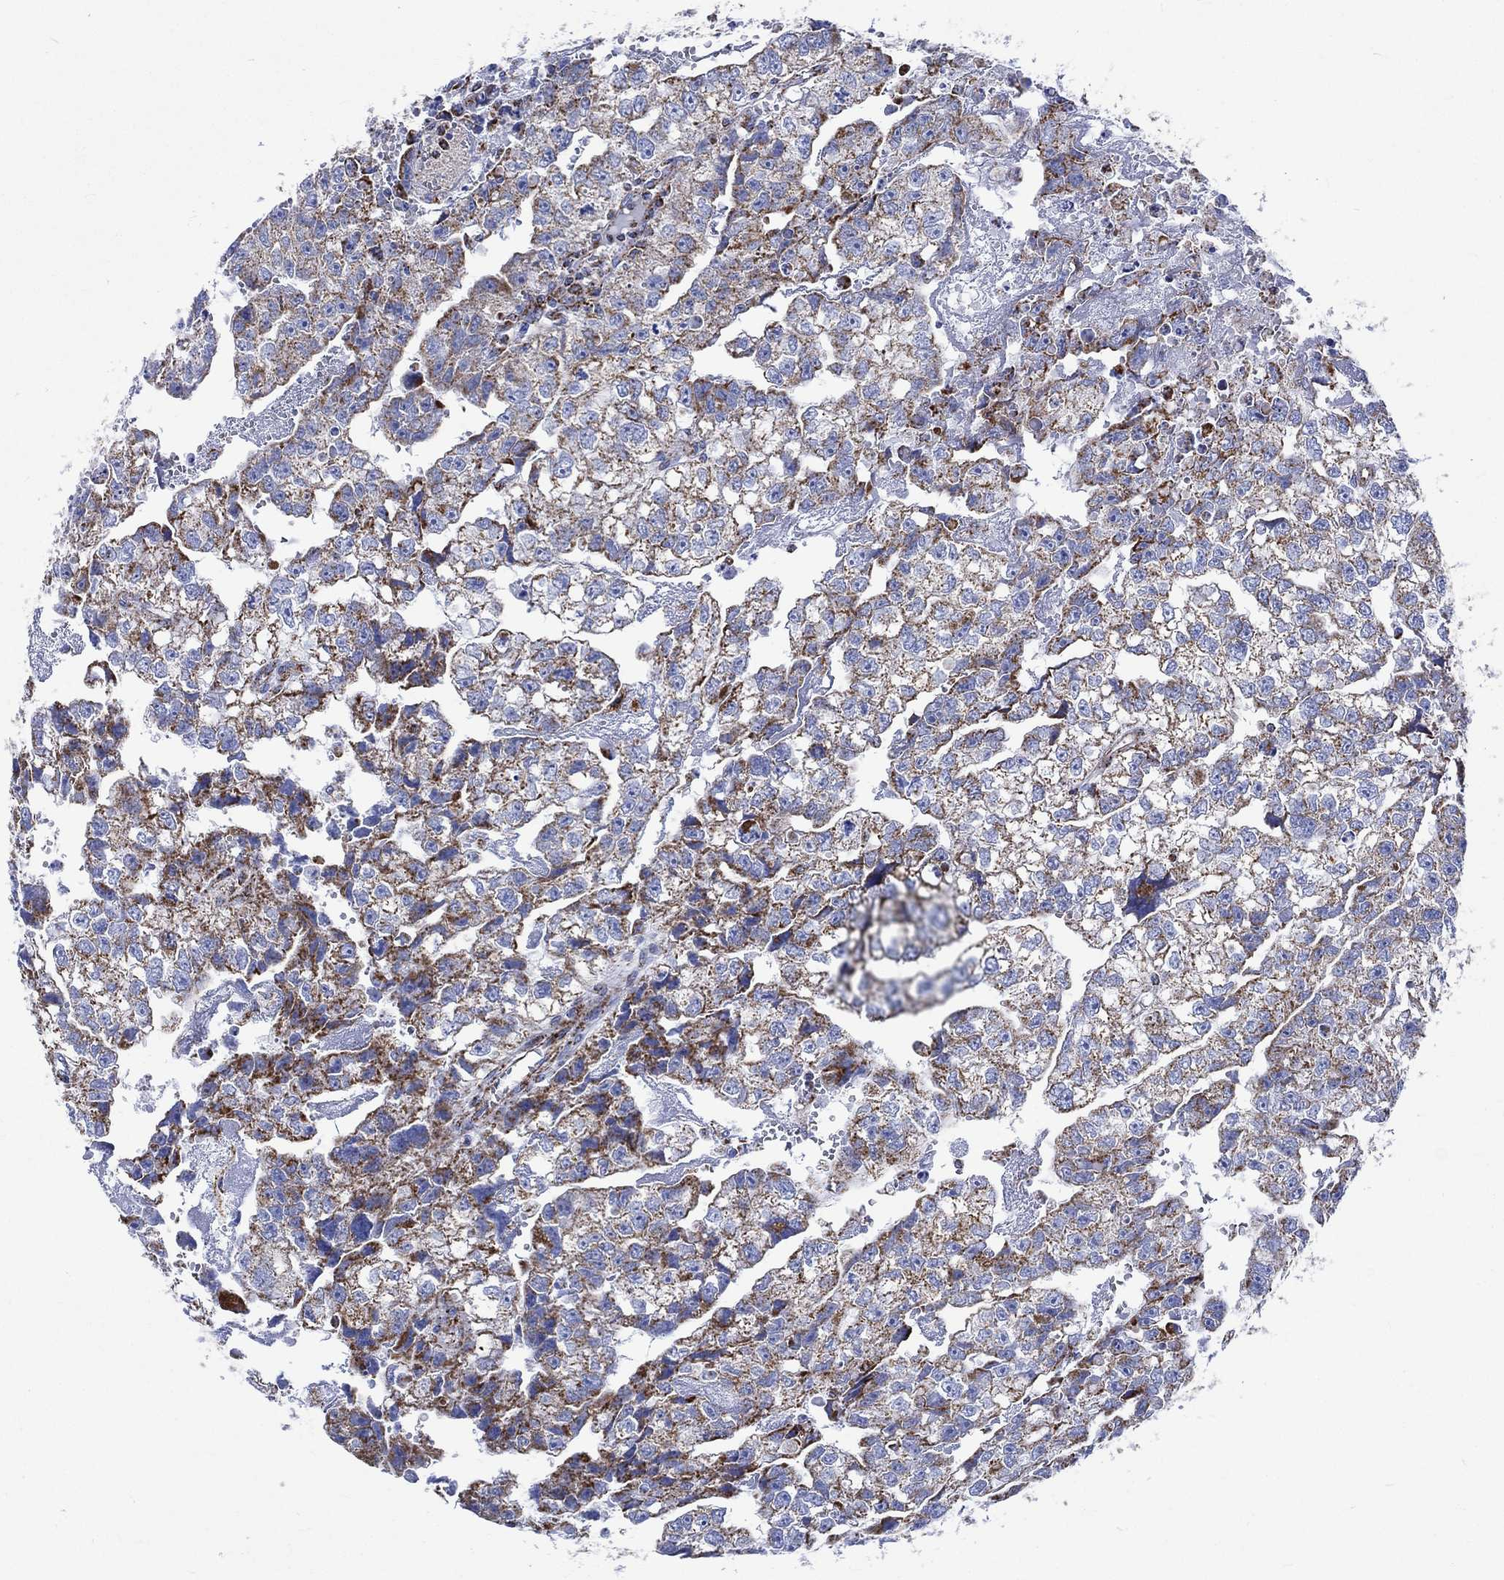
{"staining": {"intensity": "strong", "quantity": "25%-75%", "location": "cytoplasmic/membranous"}, "tissue": "testis cancer", "cell_type": "Tumor cells", "image_type": "cancer", "snomed": [{"axis": "morphology", "description": "Carcinoma, Embryonal, NOS"}, {"axis": "morphology", "description": "Teratoma, malignant, NOS"}, {"axis": "topography", "description": "Testis"}], "caption": "DAB (3,3'-diaminobenzidine) immunohistochemical staining of human testis cancer reveals strong cytoplasmic/membranous protein expression in approximately 25%-75% of tumor cells.", "gene": "RCE1", "patient": {"sex": "male", "age": 44}}